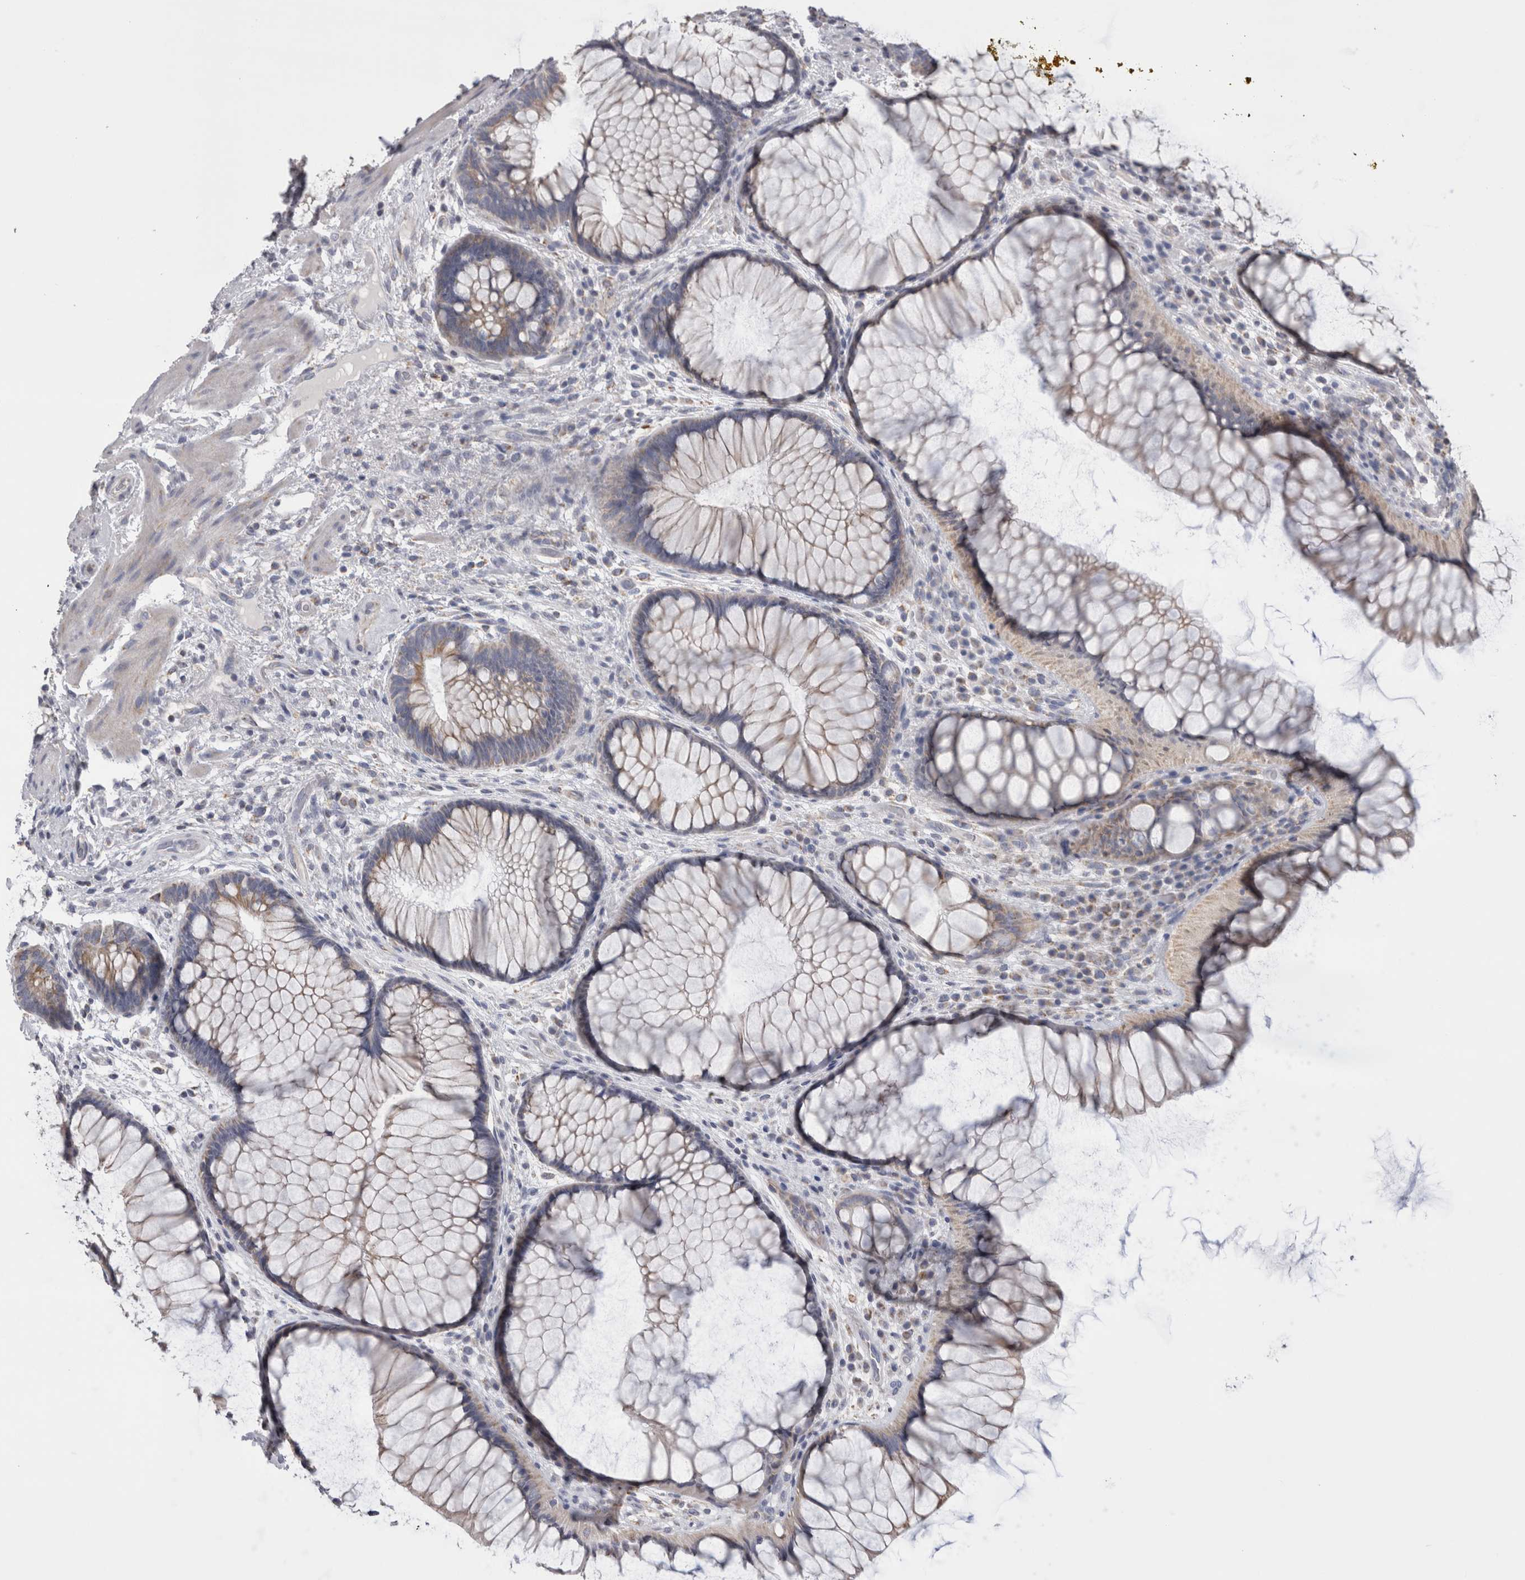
{"staining": {"intensity": "weak", "quantity": "25%-75%", "location": "cytoplasmic/membranous"}, "tissue": "rectum", "cell_type": "Glandular cells", "image_type": "normal", "snomed": [{"axis": "morphology", "description": "Normal tissue, NOS"}, {"axis": "topography", "description": "Rectum"}], "caption": "Immunohistochemistry (IHC) histopathology image of unremarkable rectum stained for a protein (brown), which displays low levels of weak cytoplasmic/membranous expression in approximately 25%-75% of glandular cells.", "gene": "DHRS4", "patient": {"sex": "male", "age": 51}}